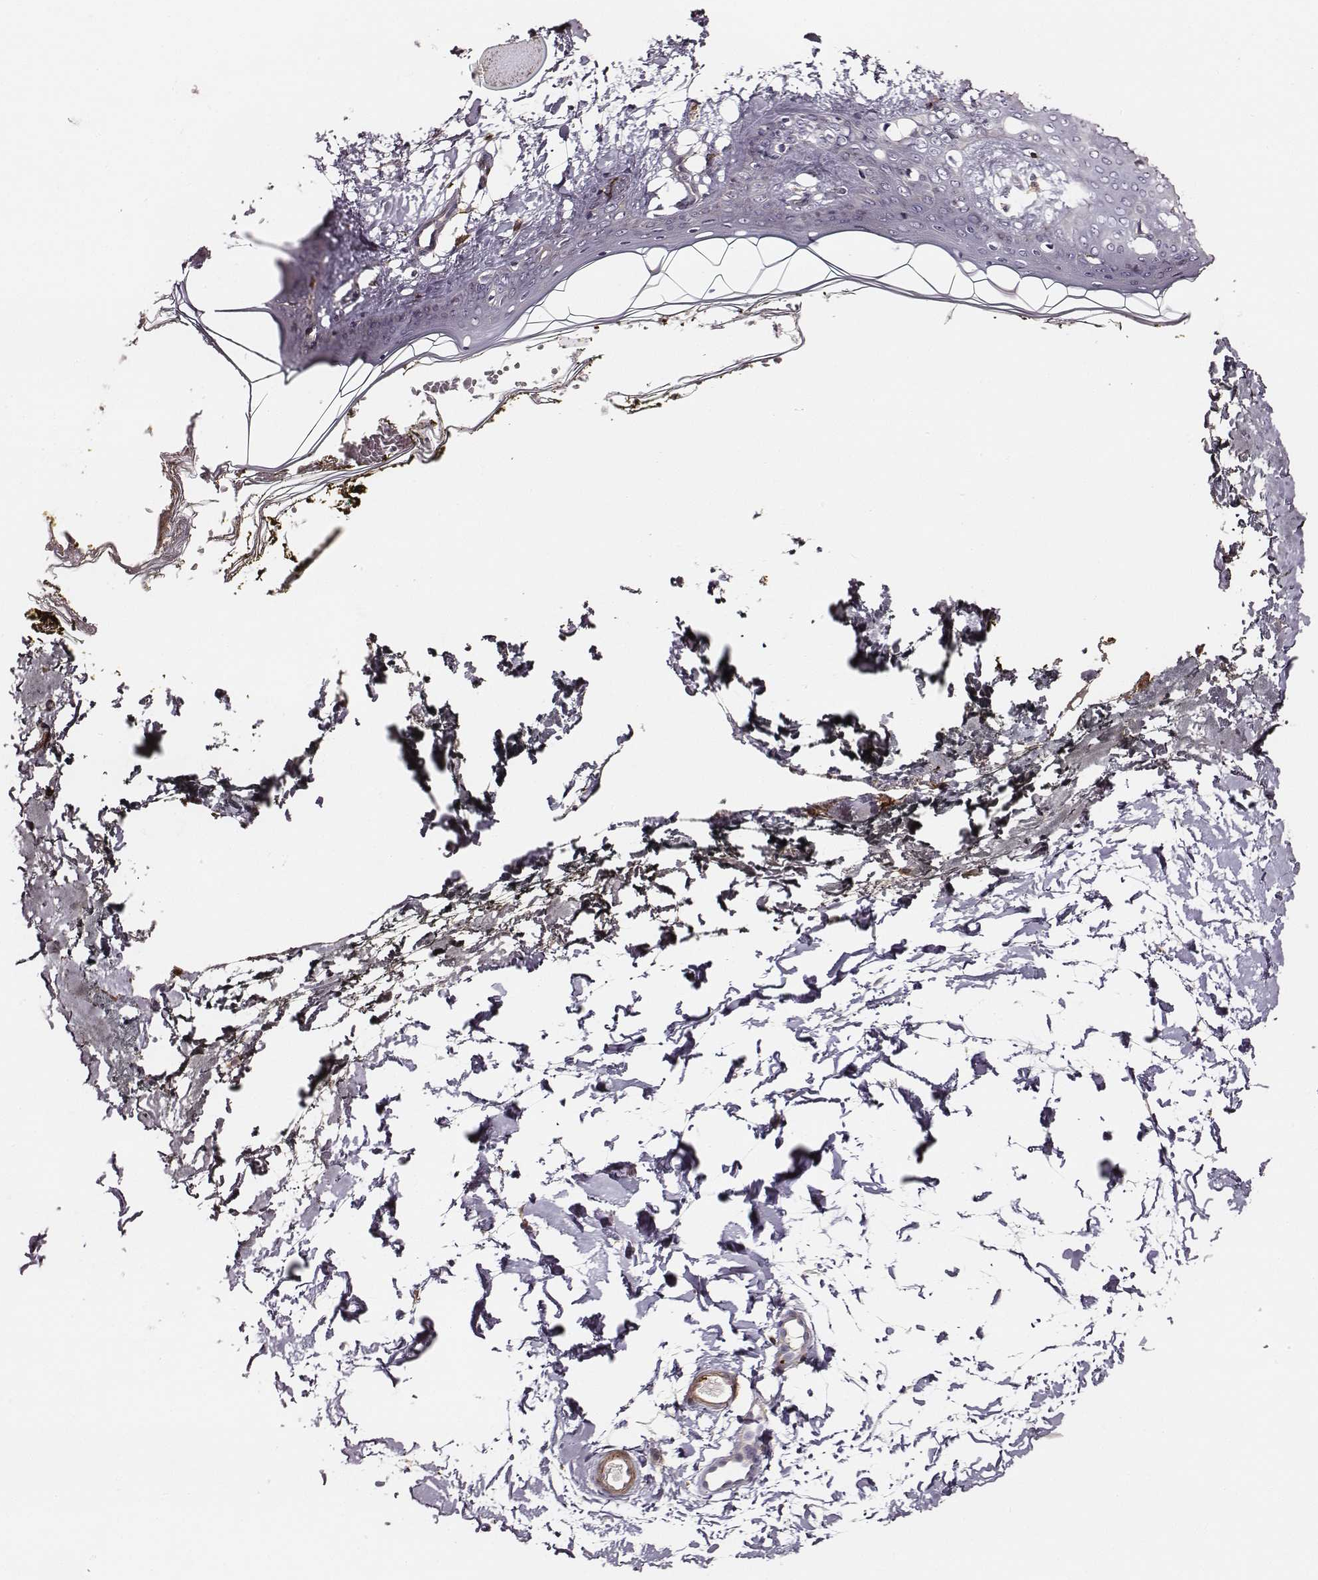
{"staining": {"intensity": "negative", "quantity": "none", "location": "none"}, "tissue": "skin", "cell_type": "Fibroblasts", "image_type": "normal", "snomed": [{"axis": "morphology", "description": "Normal tissue, NOS"}, {"axis": "topography", "description": "Skin"}], "caption": "A micrograph of human skin is negative for staining in fibroblasts. (Brightfield microscopy of DAB immunohistochemistry (IHC) at high magnification).", "gene": "ZYX", "patient": {"sex": "female", "age": 34}}